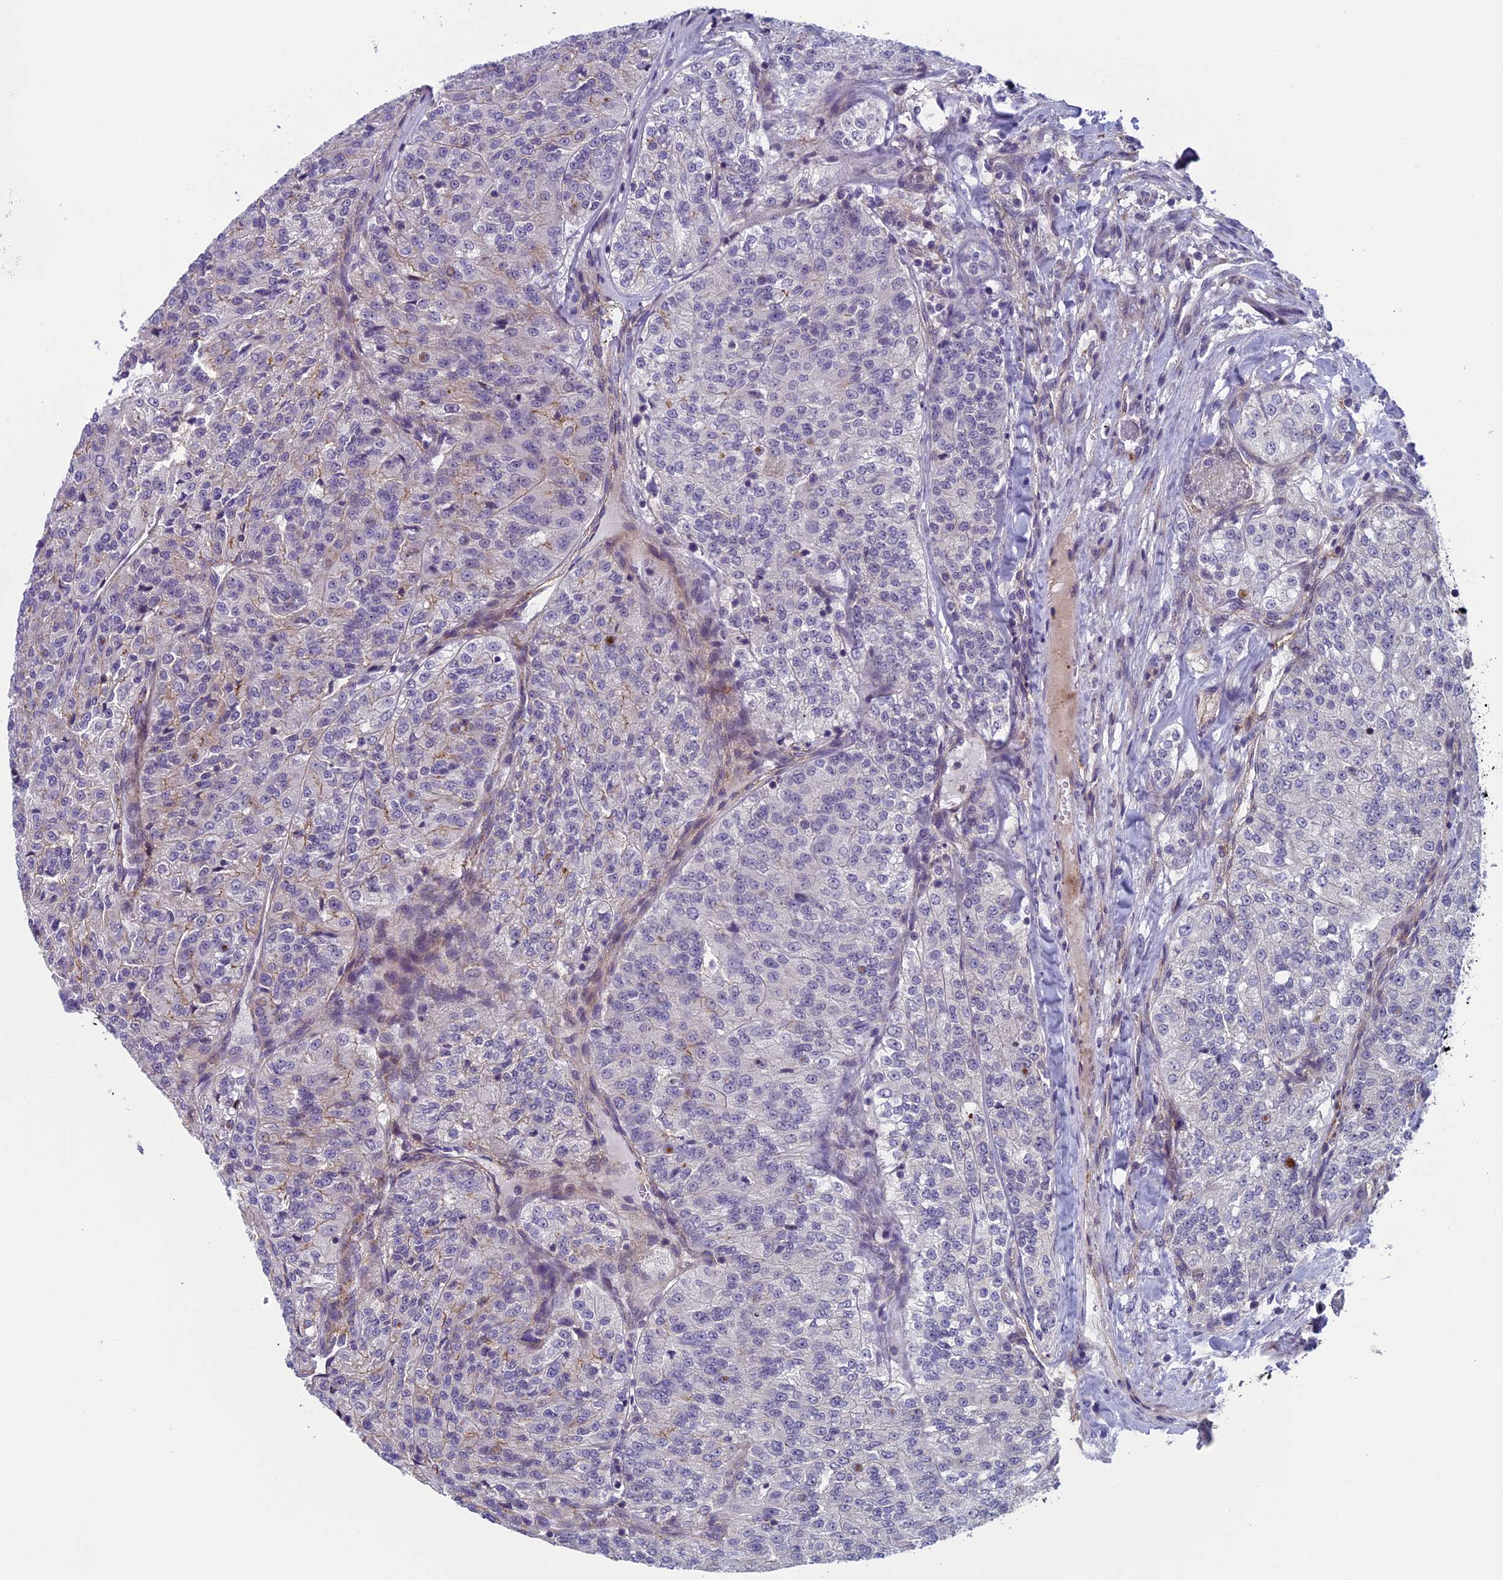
{"staining": {"intensity": "weak", "quantity": "<25%", "location": "cytoplasmic/membranous"}, "tissue": "renal cancer", "cell_type": "Tumor cells", "image_type": "cancer", "snomed": [{"axis": "morphology", "description": "Adenocarcinoma, NOS"}, {"axis": "topography", "description": "Kidney"}], "caption": "This is an immunohistochemistry micrograph of renal cancer. There is no staining in tumor cells.", "gene": "CNEP1R1", "patient": {"sex": "female", "age": 63}}